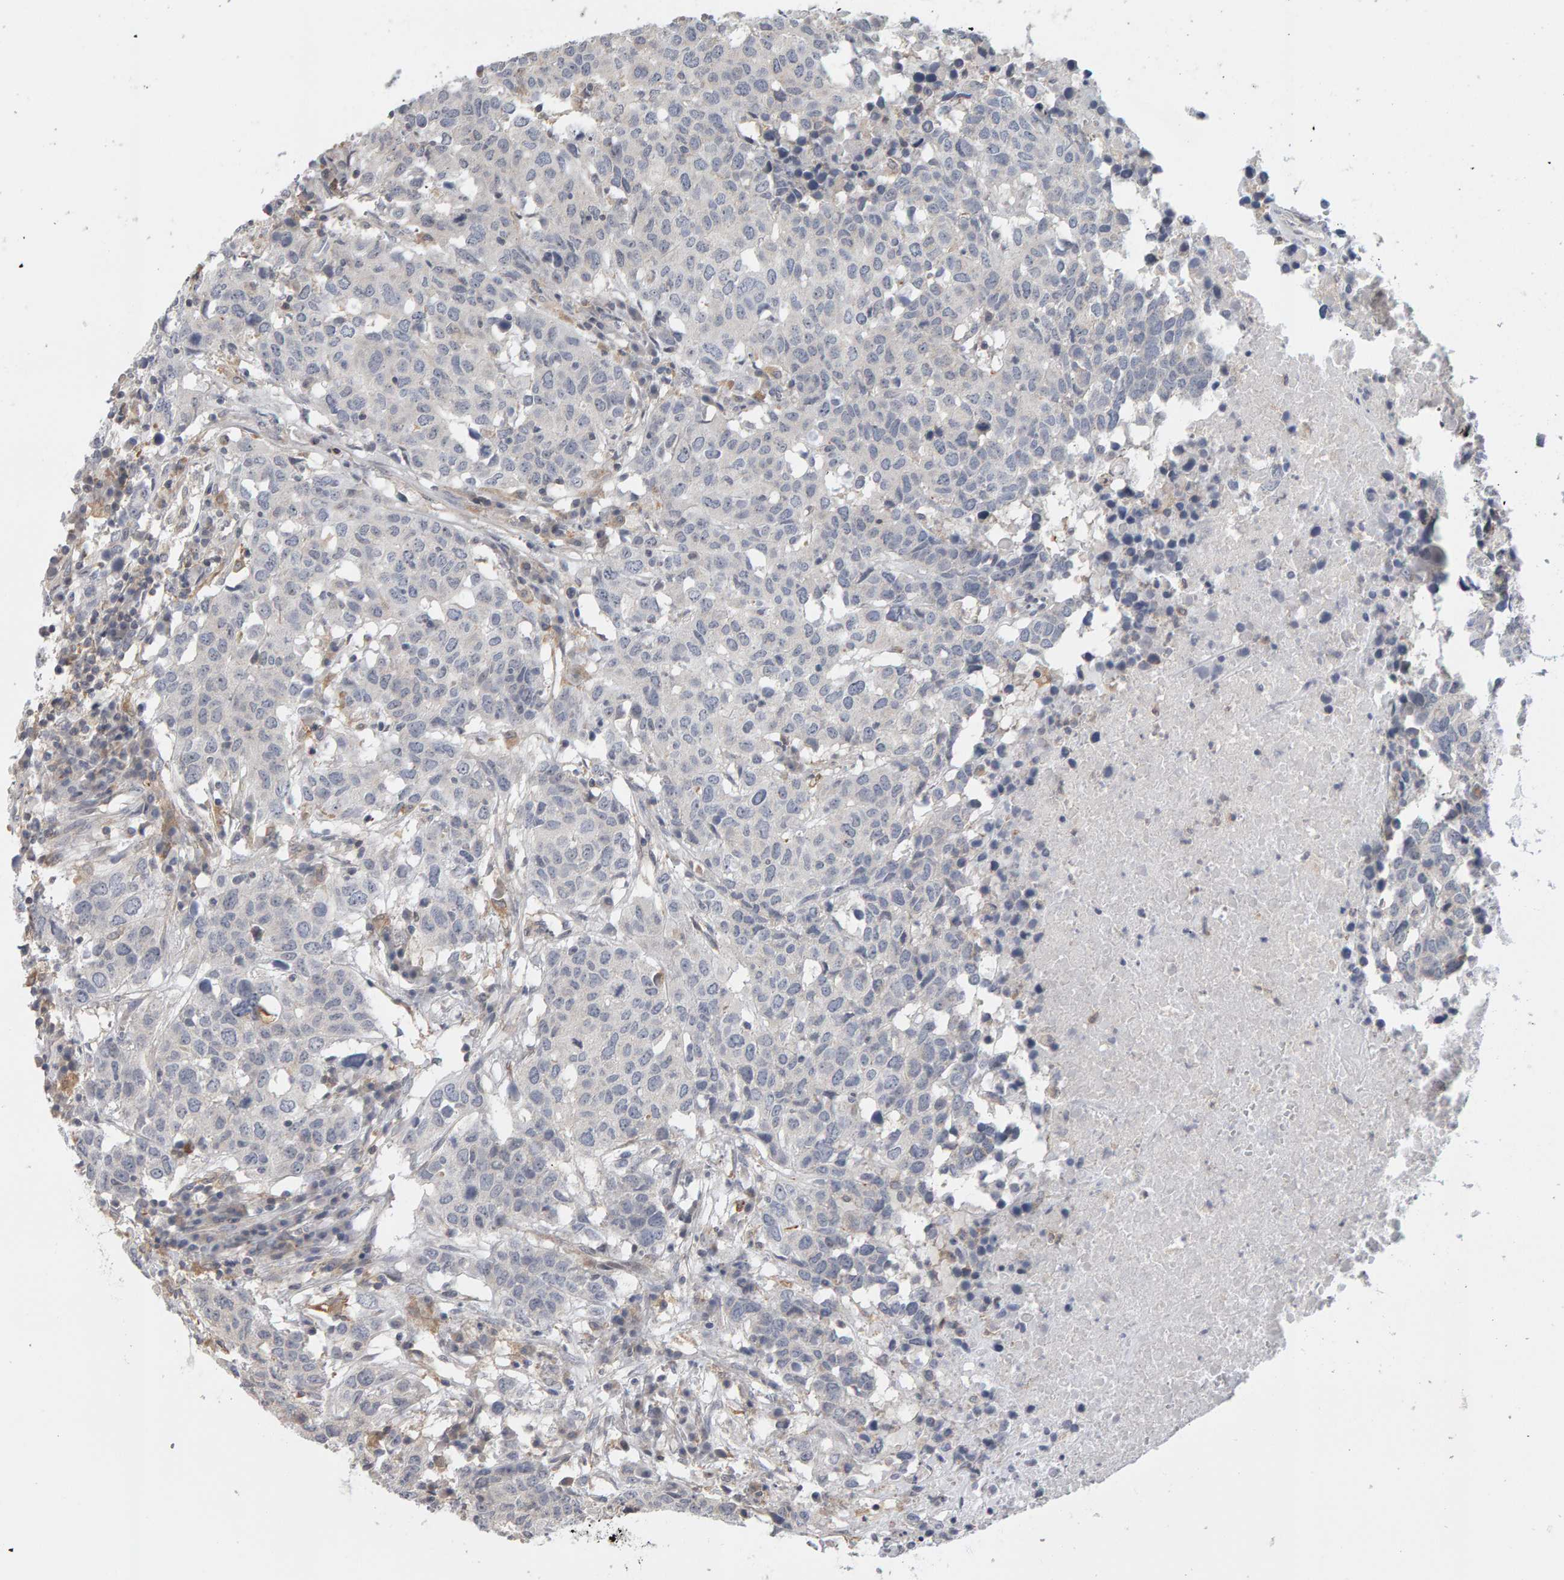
{"staining": {"intensity": "negative", "quantity": "none", "location": "none"}, "tissue": "head and neck cancer", "cell_type": "Tumor cells", "image_type": "cancer", "snomed": [{"axis": "morphology", "description": "Squamous cell carcinoma, NOS"}, {"axis": "topography", "description": "Head-Neck"}], "caption": "Human head and neck cancer stained for a protein using immunohistochemistry (IHC) displays no staining in tumor cells.", "gene": "MSRA", "patient": {"sex": "male", "age": 66}}